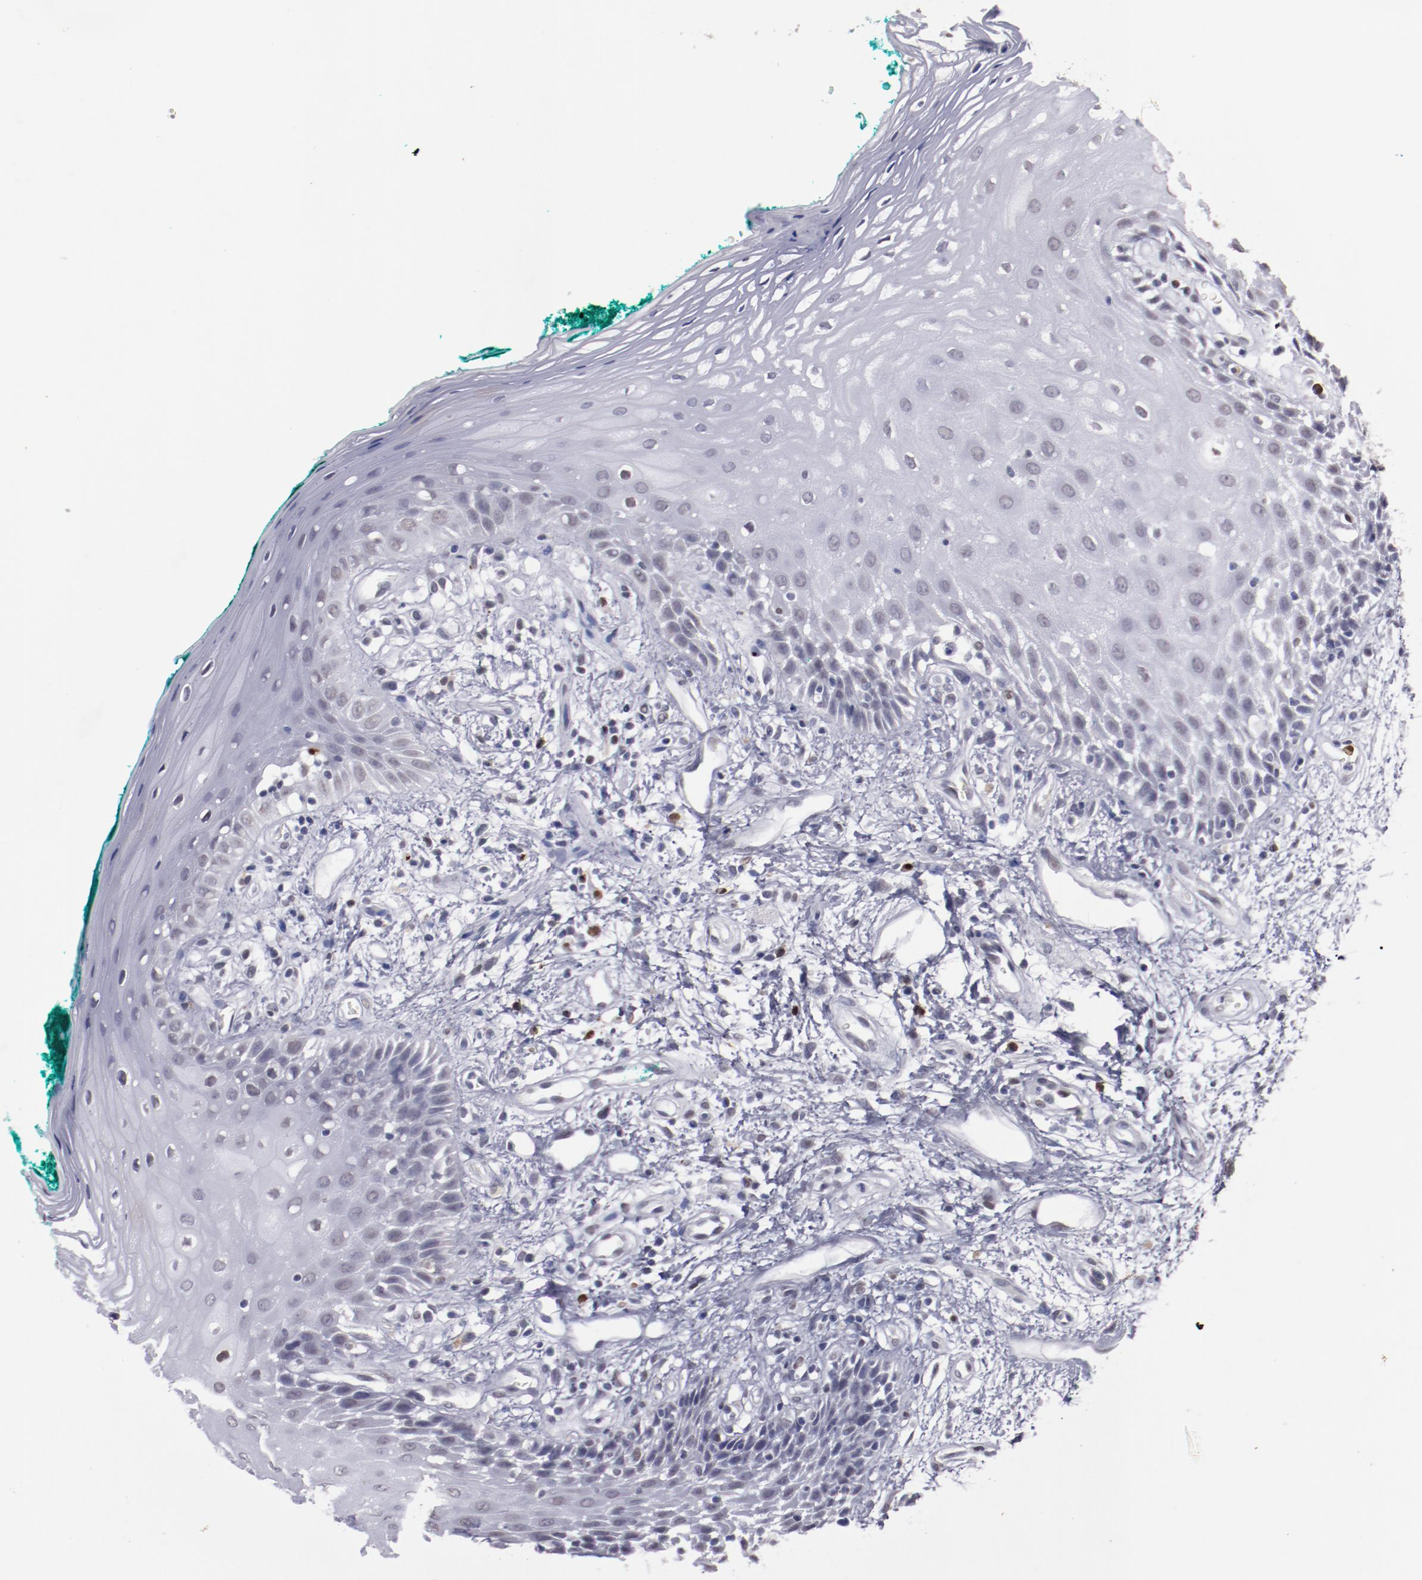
{"staining": {"intensity": "negative", "quantity": "none", "location": "none"}, "tissue": "oral mucosa", "cell_type": "Squamous epithelial cells", "image_type": "normal", "snomed": [{"axis": "morphology", "description": "Normal tissue, NOS"}, {"axis": "morphology", "description": "Squamous cell carcinoma, NOS"}, {"axis": "topography", "description": "Skeletal muscle"}, {"axis": "topography", "description": "Oral tissue"}, {"axis": "topography", "description": "Head-Neck"}], "caption": "An immunohistochemistry micrograph of unremarkable oral mucosa is shown. There is no staining in squamous epithelial cells of oral mucosa.", "gene": "IRF4", "patient": {"sex": "female", "age": 84}}